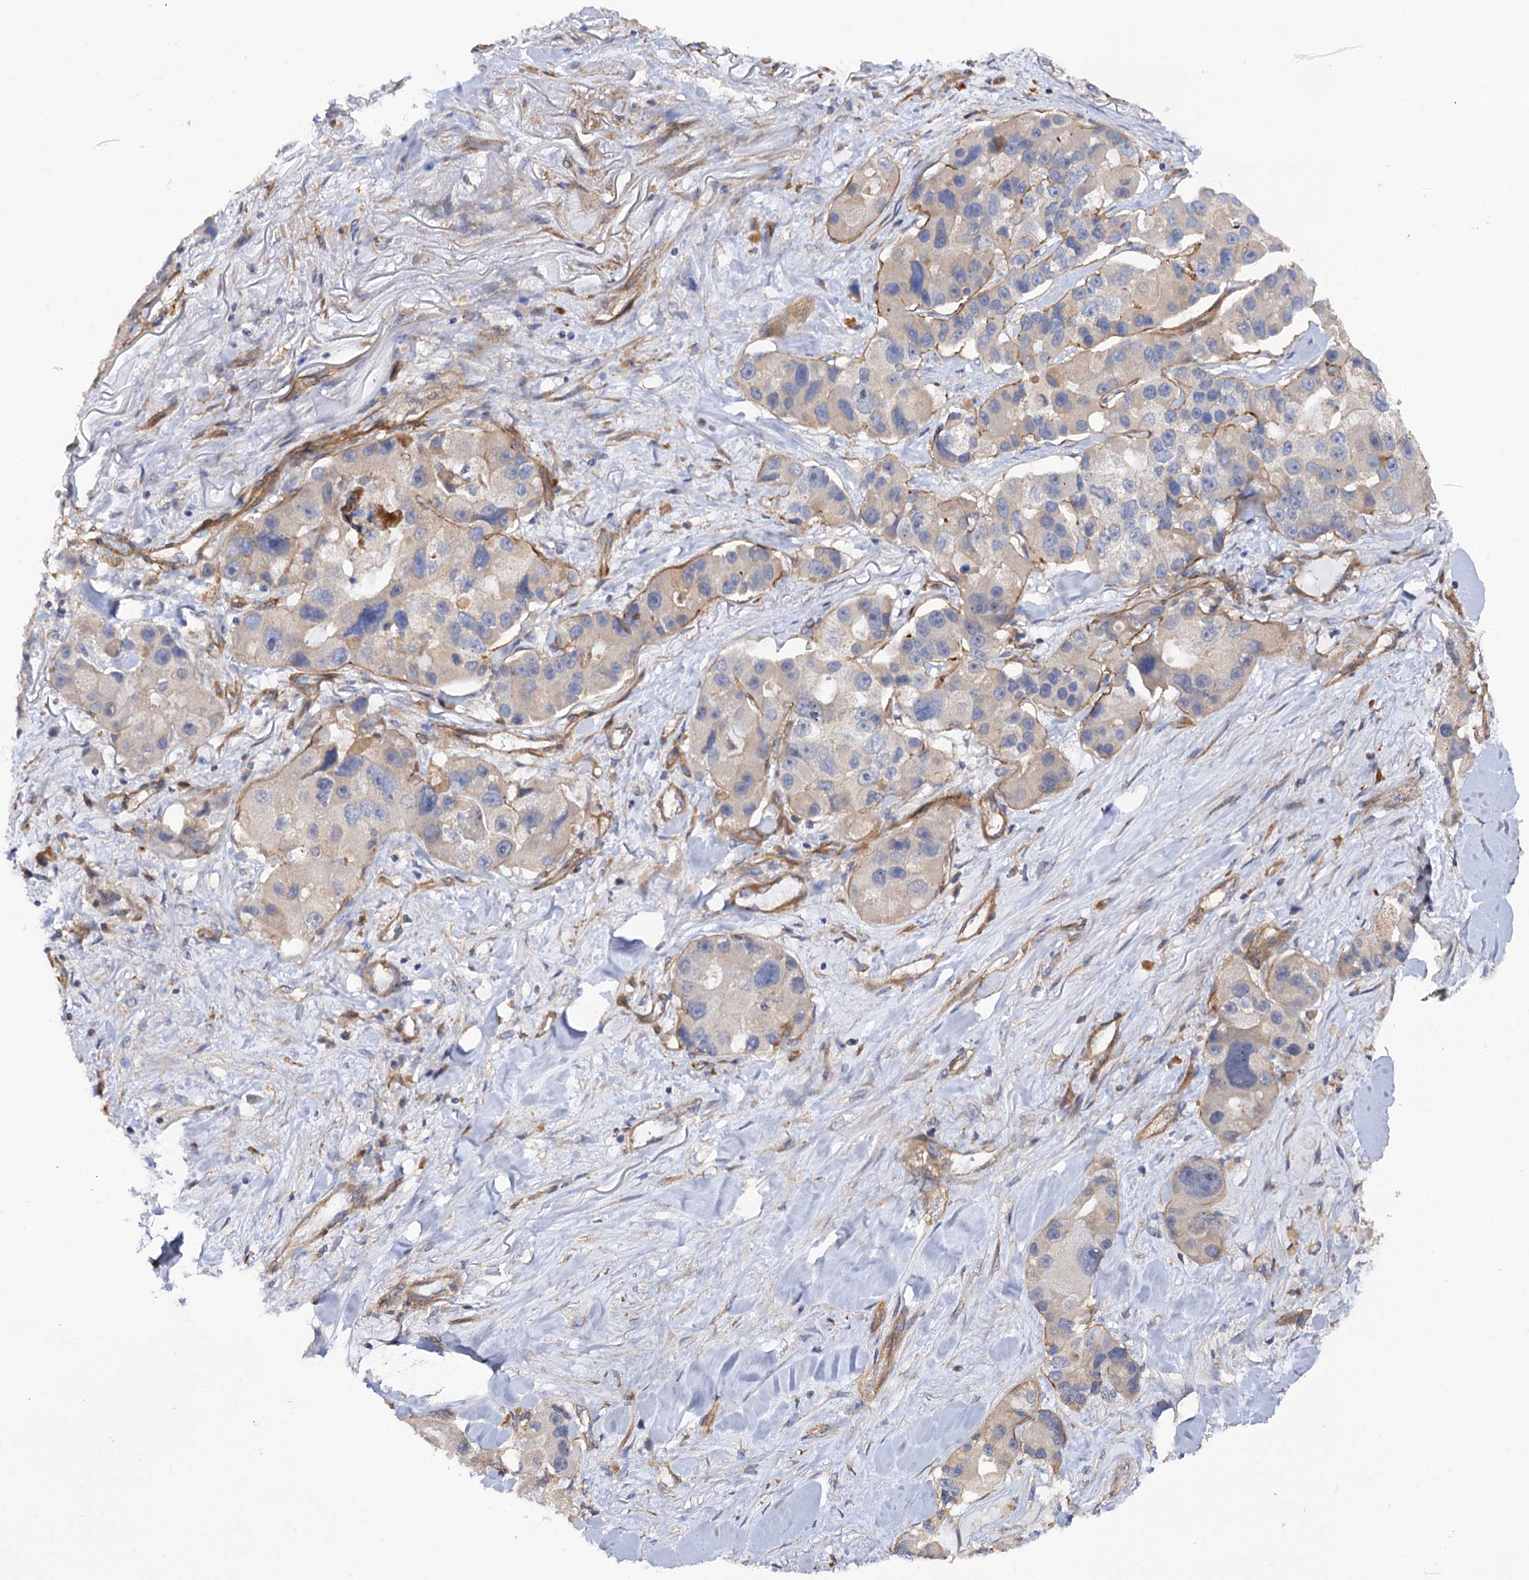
{"staining": {"intensity": "negative", "quantity": "none", "location": "none"}, "tissue": "lung cancer", "cell_type": "Tumor cells", "image_type": "cancer", "snomed": [{"axis": "morphology", "description": "Adenocarcinoma, NOS"}, {"axis": "topography", "description": "Lung"}], "caption": "A micrograph of adenocarcinoma (lung) stained for a protein demonstrates no brown staining in tumor cells.", "gene": "CSAD", "patient": {"sex": "female", "age": 54}}